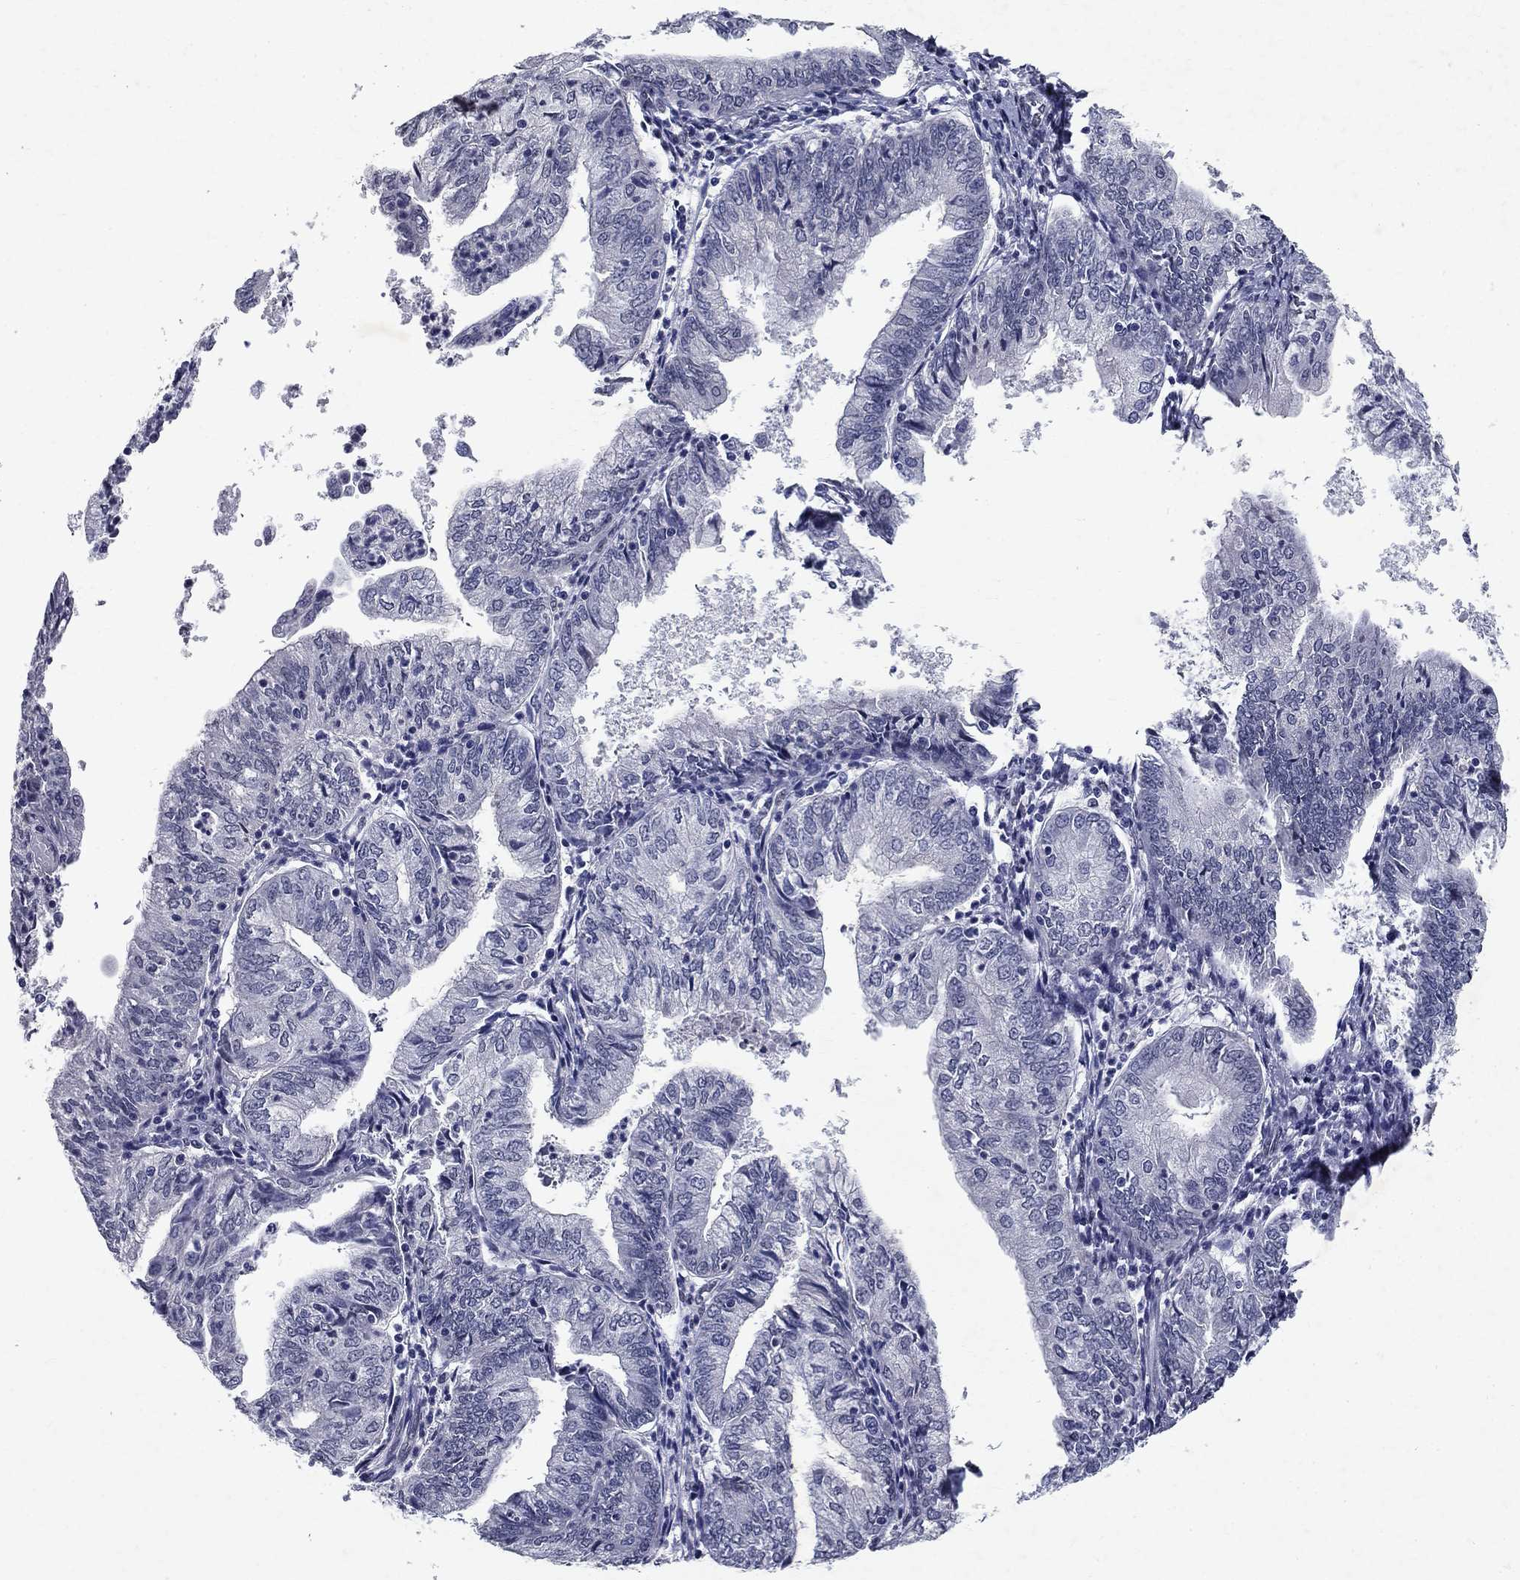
{"staining": {"intensity": "negative", "quantity": "none", "location": "none"}, "tissue": "endometrial cancer", "cell_type": "Tumor cells", "image_type": "cancer", "snomed": [{"axis": "morphology", "description": "Adenocarcinoma, NOS"}, {"axis": "topography", "description": "Endometrium"}], "caption": "The IHC image has no significant staining in tumor cells of endometrial cancer tissue. Nuclei are stained in blue.", "gene": "RBFOX1", "patient": {"sex": "female", "age": 55}}